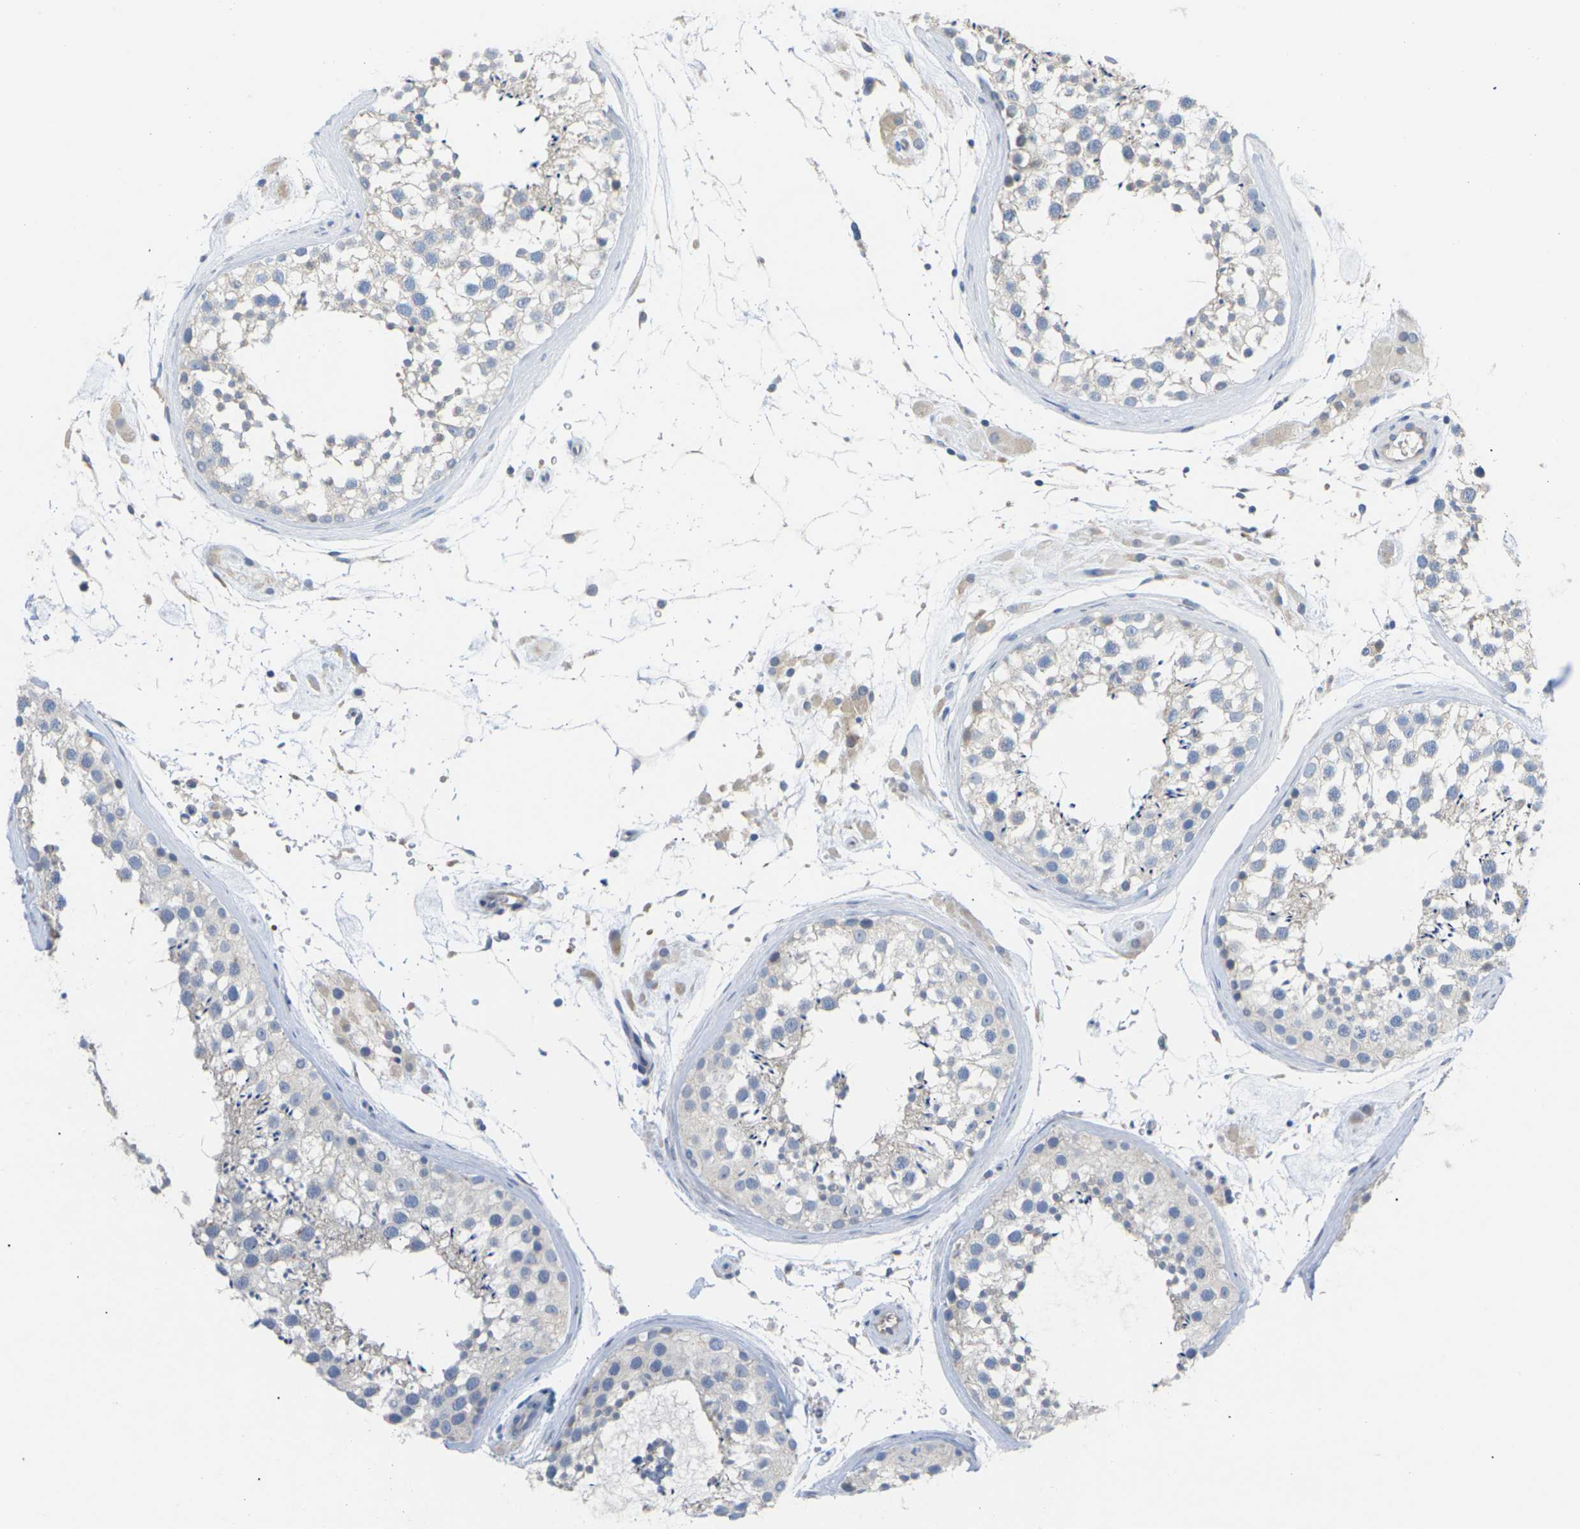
{"staining": {"intensity": "negative", "quantity": "none", "location": "none"}, "tissue": "testis", "cell_type": "Cells in seminiferous ducts", "image_type": "normal", "snomed": [{"axis": "morphology", "description": "Normal tissue, NOS"}, {"axis": "topography", "description": "Testis"}], "caption": "Cells in seminiferous ducts are negative for brown protein staining in unremarkable testis. (Stains: DAB immunohistochemistry with hematoxylin counter stain, Microscopy: brightfield microscopy at high magnification).", "gene": "TMCO4", "patient": {"sex": "male", "age": 46}}